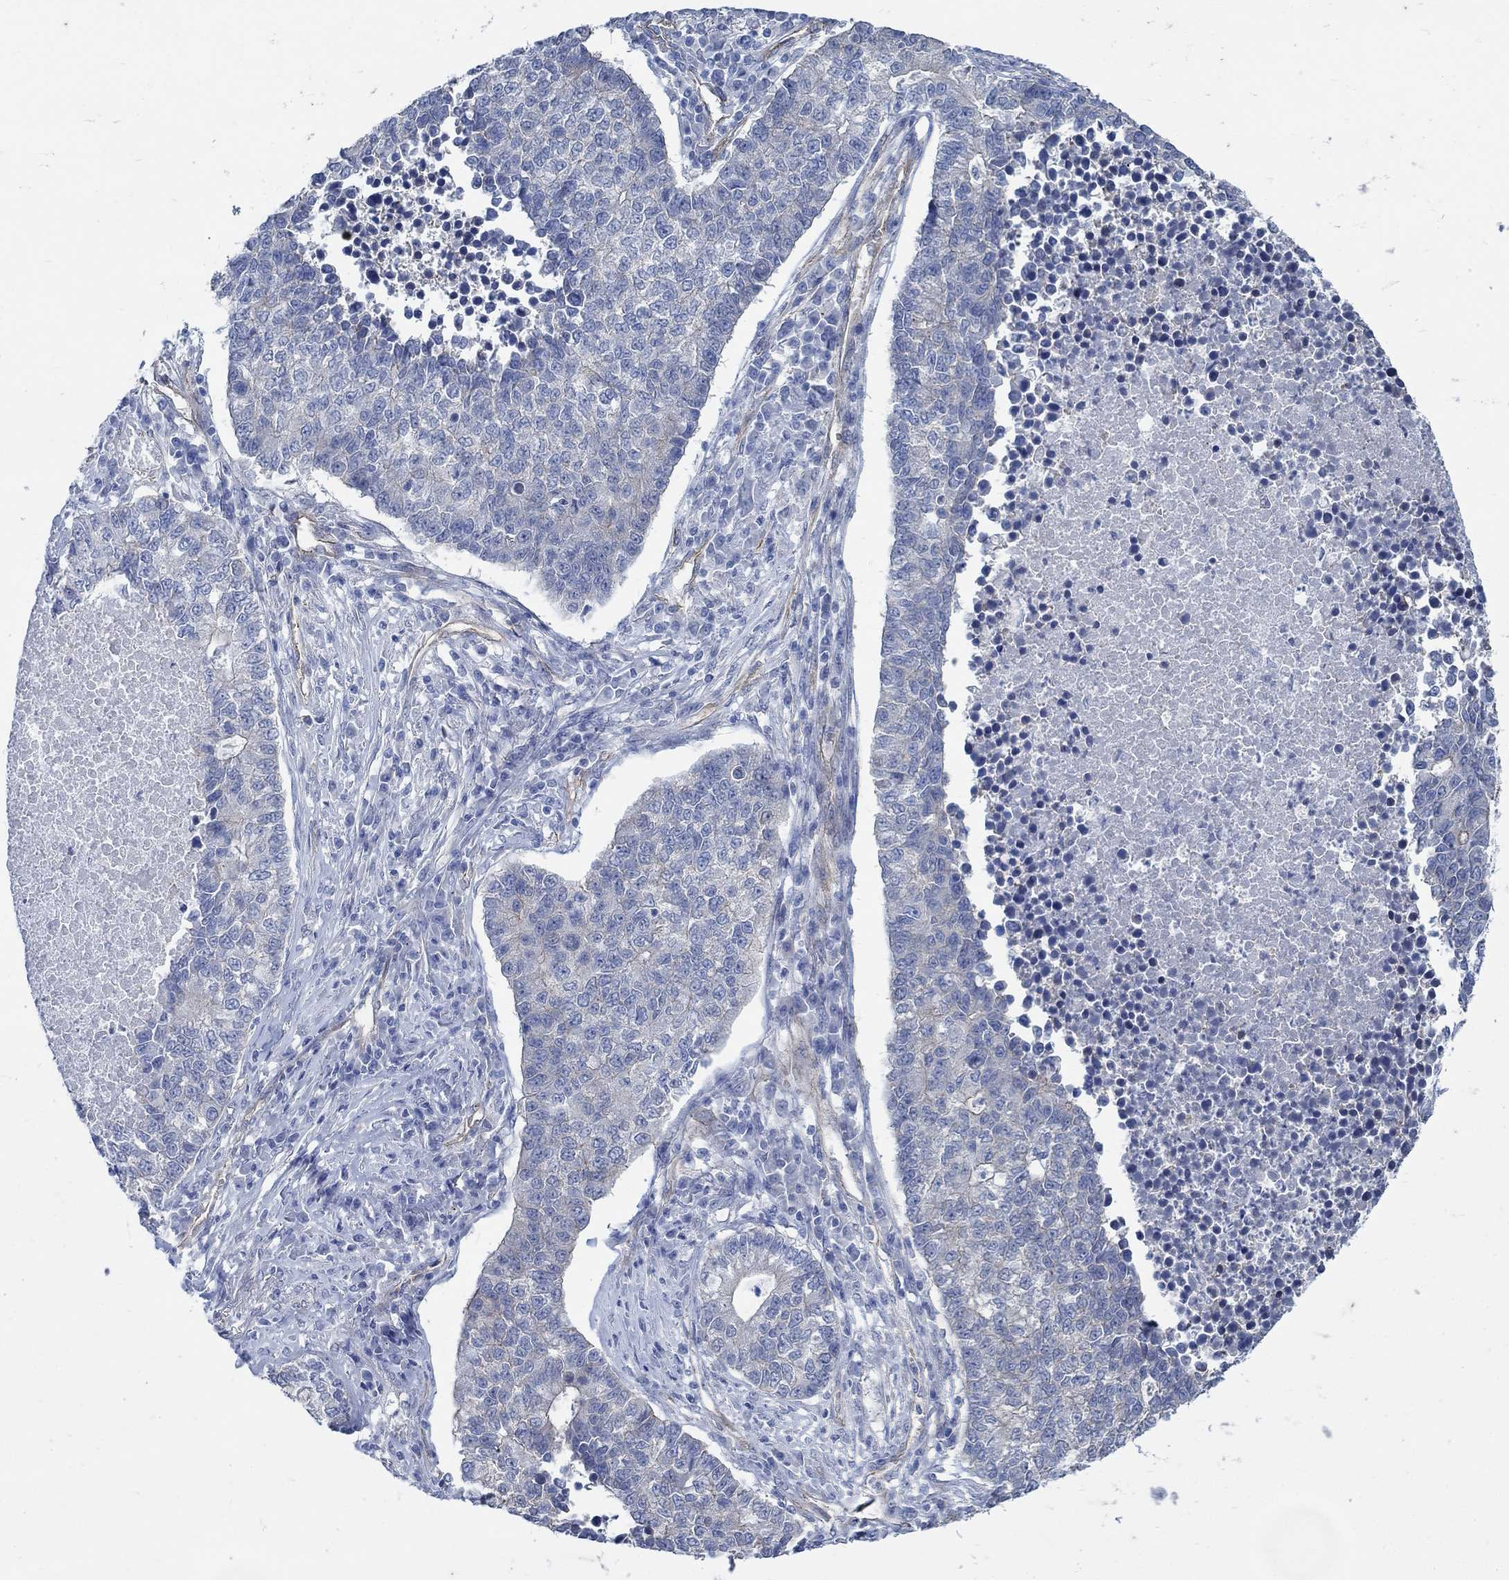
{"staining": {"intensity": "negative", "quantity": "none", "location": "none"}, "tissue": "lung cancer", "cell_type": "Tumor cells", "image_type": "cancer", "snomed": [{"axis": "morphology", "description": "Adenocarcinoma, NOS"}, {"axis": "topography", "description": "Lung"}], "caption": "DAB immunohistochemical staining of human lung adenocarcinoma reveals no significant positivity in tumor cells.", "gene": "TMEM198", "patient": {"sex": "male", "age": 57}}